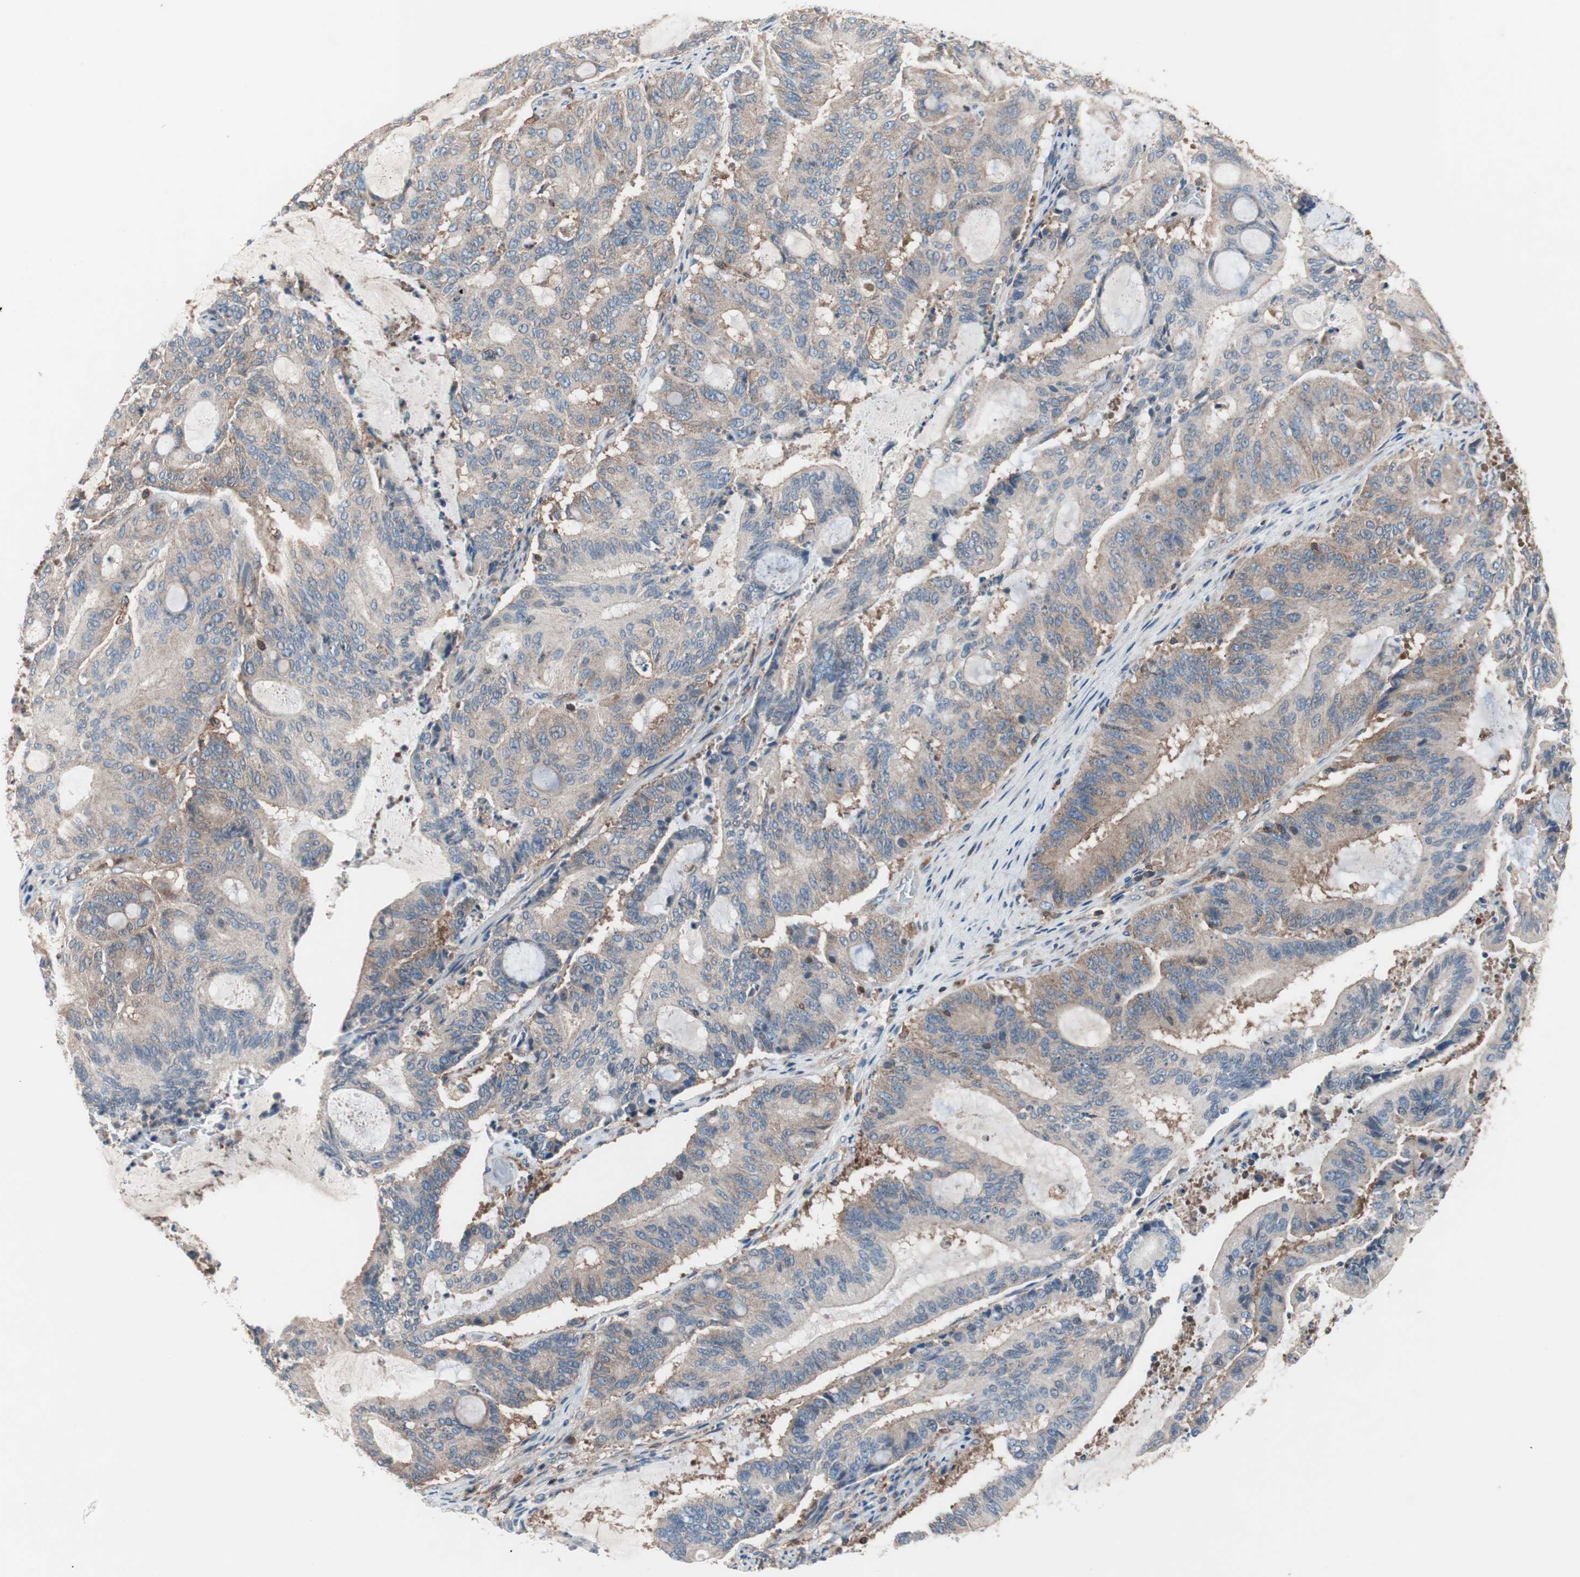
{"staining": {"intensity": "moderate", "quantity": ">75%", "location": "cytoplasmic/membranous"}, "tissue": "liver cancer", "cell_type": "Tumor cells", "image_type": "cancer", "snomed": [{"axis": "morphology", "description": "Cholangiocarcinoma"}, {"axis": "topography", "description": "Liver"}], "caption": "High-power microscopy captured an immunohistochemistry (IHC) micrograph of liver cancer (cholangiocarcinoma), revealing moderate cytoplasmic/membranous staining in about >75% of tumor cells. The staining is performed using DAB brown chromogen to label protein expression. The nuclei are counter-stained blue using hematoxylin.", "gene": "PIK3R1", "patient": {"sex": "female", "age": 73}}